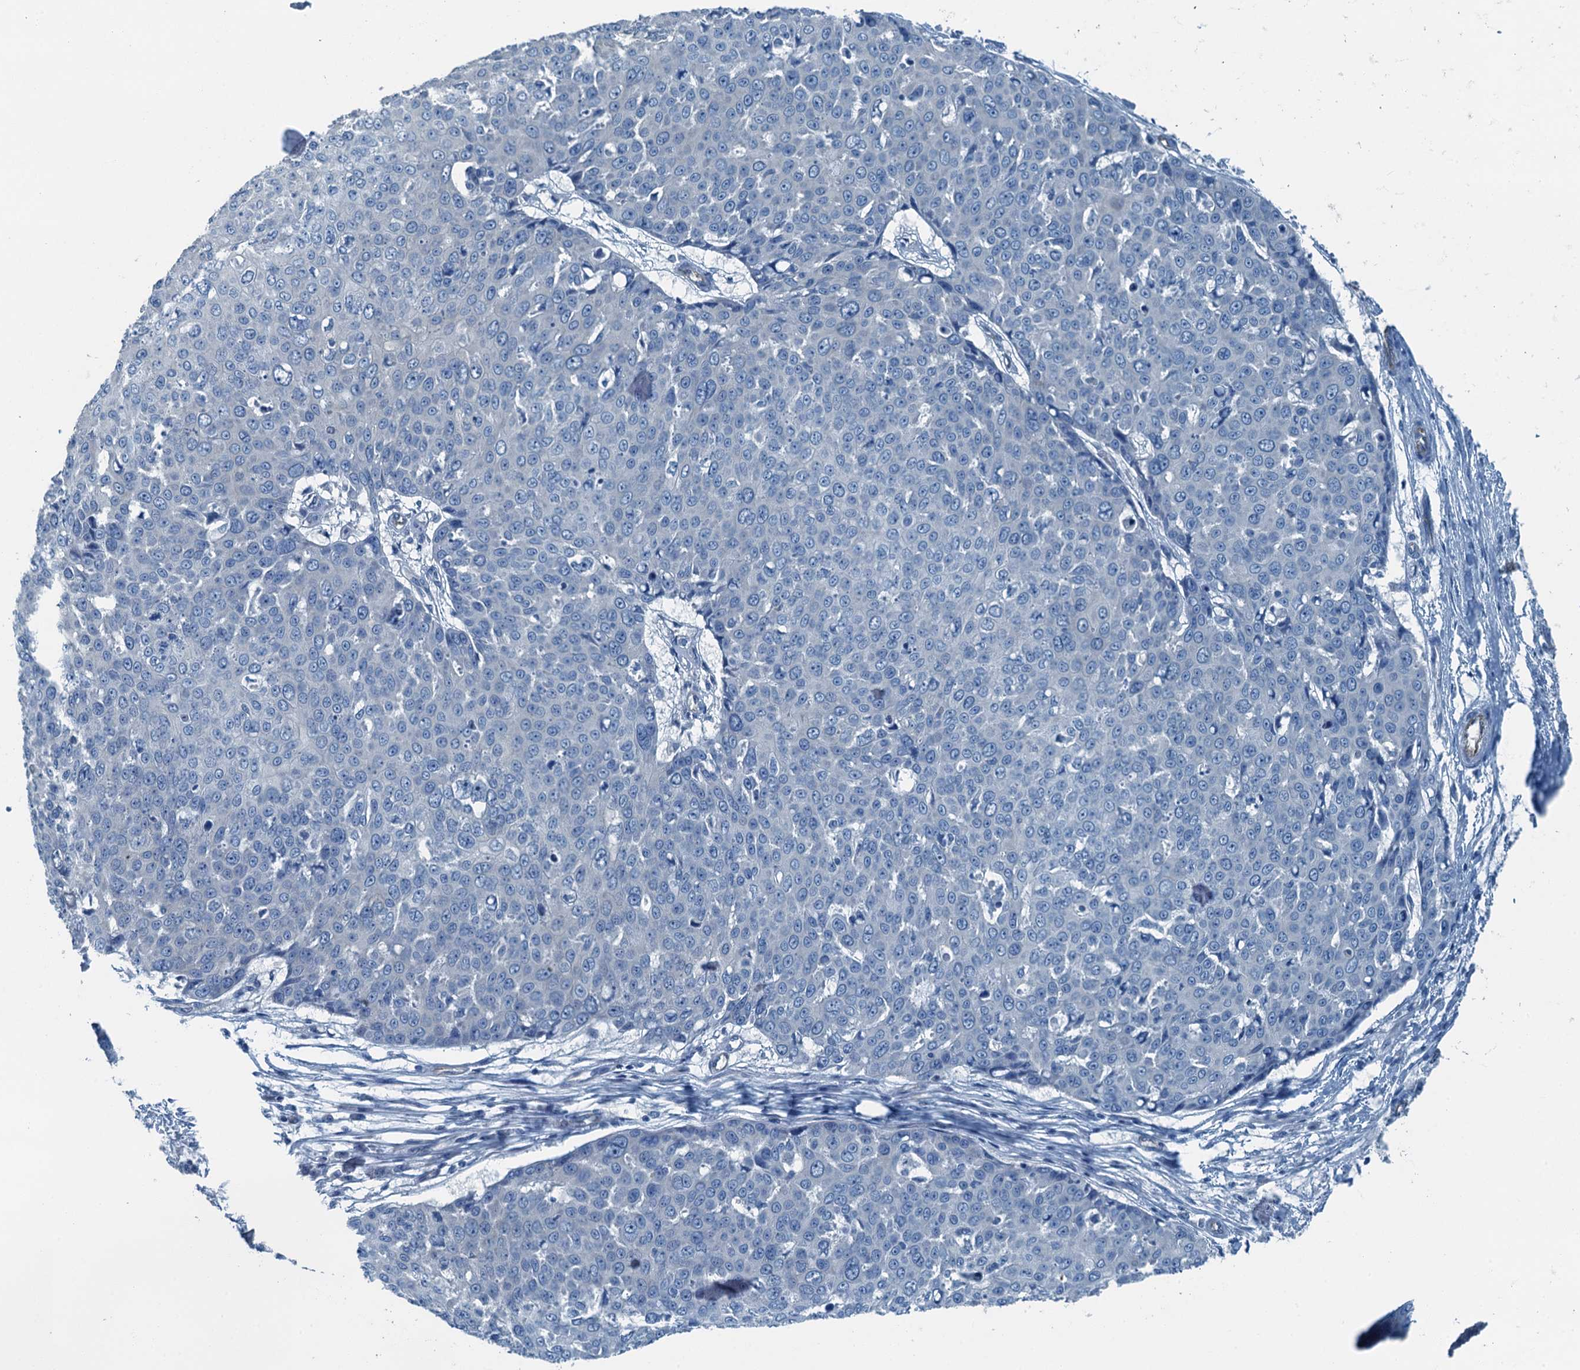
{"staining": {"intensity": "negative", "quantity": "none", "location": "none"}, "tissue": "skin cancer", "cell_type": "Tumor cells", "image_type": "cancer", "snomed": [{"axis": "morphology", "description": "Squamous cell carcinoma, NOS"}, {"axis": "topography", "description": "Skin"}], "caption": "Human skin cancer (squamous cell carcinoma) stained for a protein using immunohistochemistry exhibits no staining in tumor cells.", "gene": "GFOD2", "patient": {"sex": "male", "age": 71}}